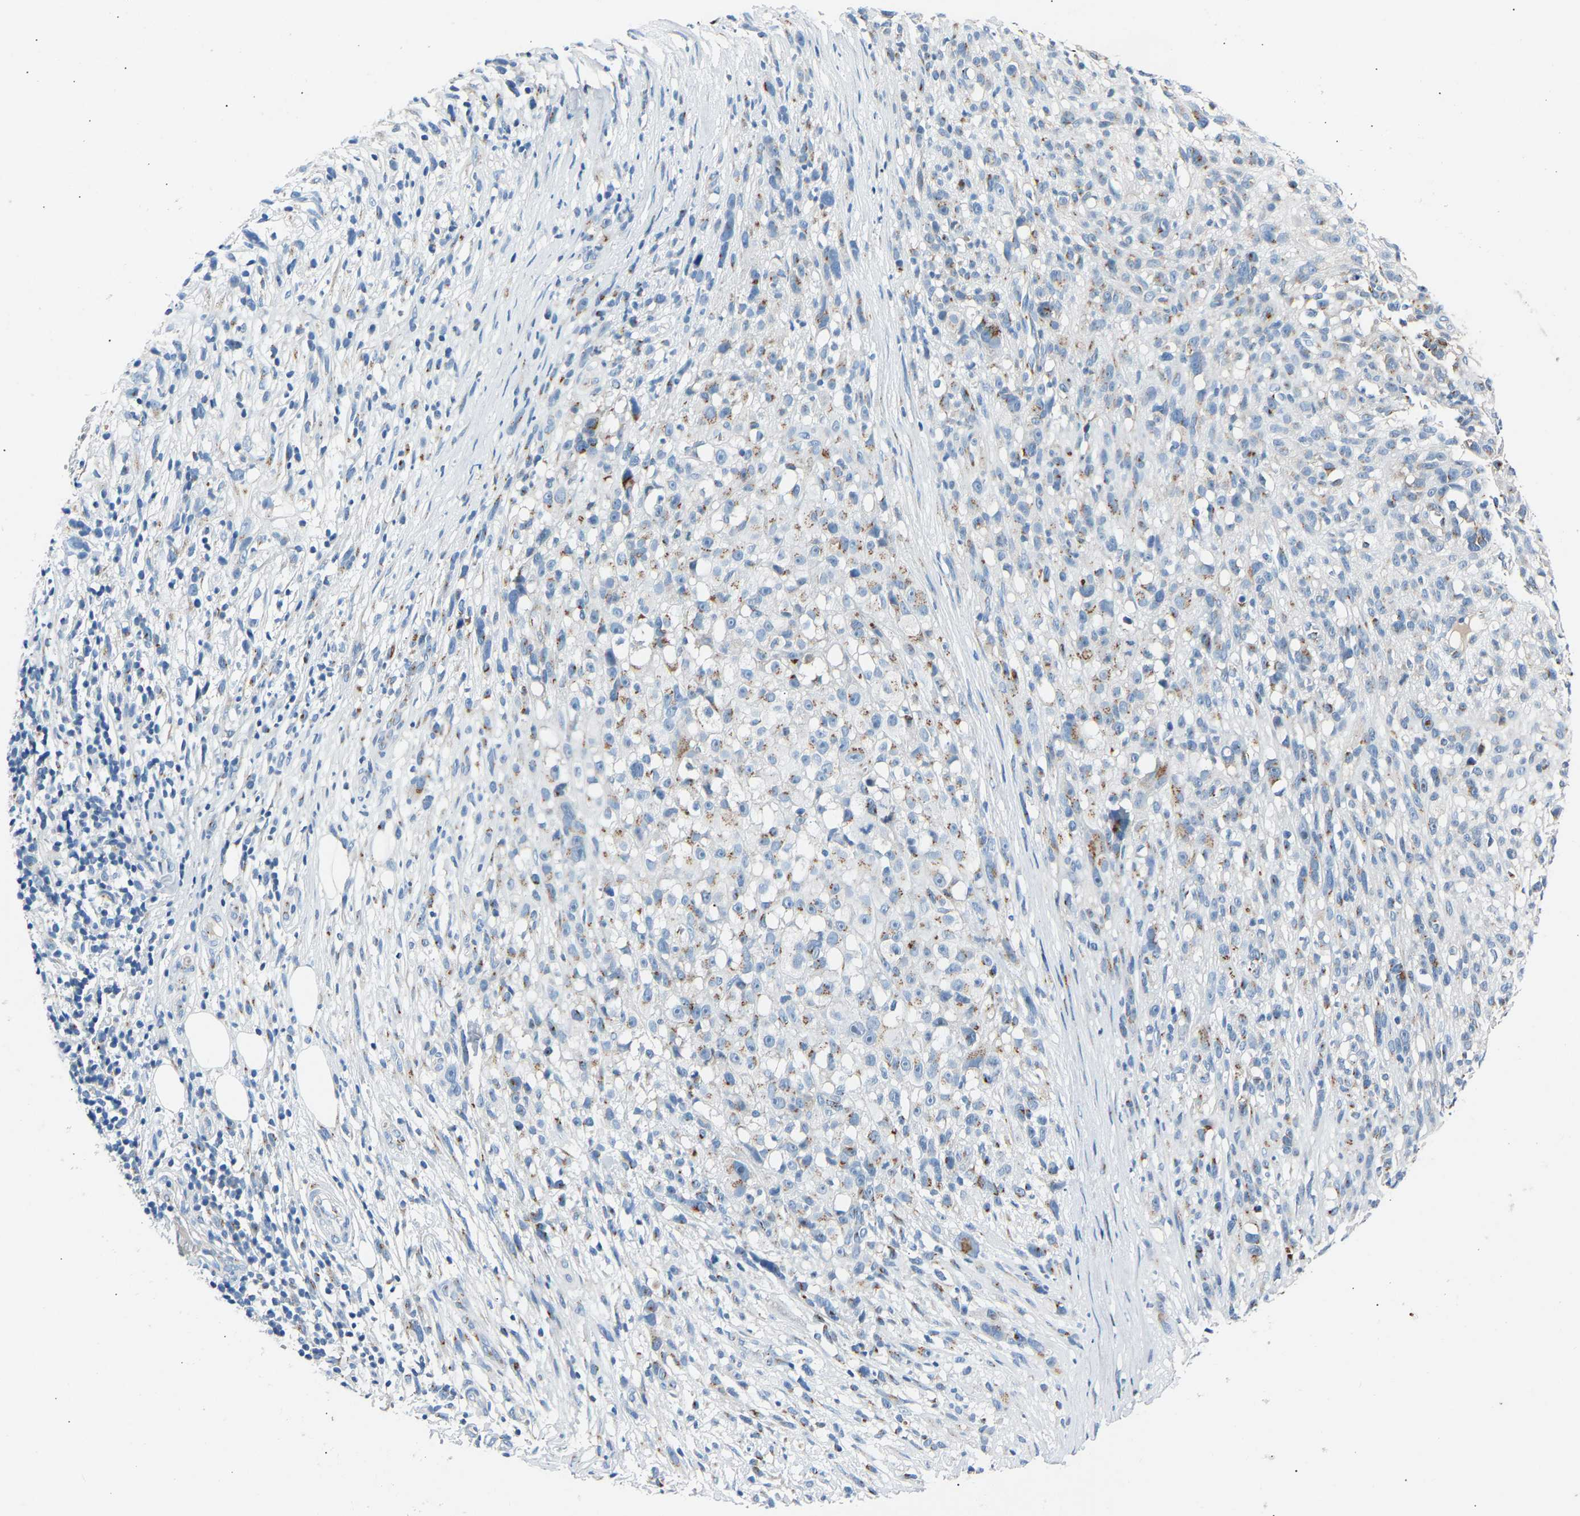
{"staining": {"intensity": "moderate", "quantity": "<25%", "location": "cytoplasmic/membranous"}, "tissue": "melanoma", "cell_type": "Tumor cells", "image_type": "cancer", "snomed": [{"axis": "morphology", "description": "Malignant melanoma, NOS"}, {"axis": "topography", "description": "Skin"}], "caption": "Malignant melanoma stained with DAB (3,3'-diaminobenzidine) IHC reveals low levels of moderate cytoplasmic/membranous positivity in approximately <25% of tumor cells. (DAB (3,3'-diaminobenzidine) = brown stain, brightfield microscopy at high magnification).", "gene": "CYREN", "patient": {"sex": "female", "age": 55}}